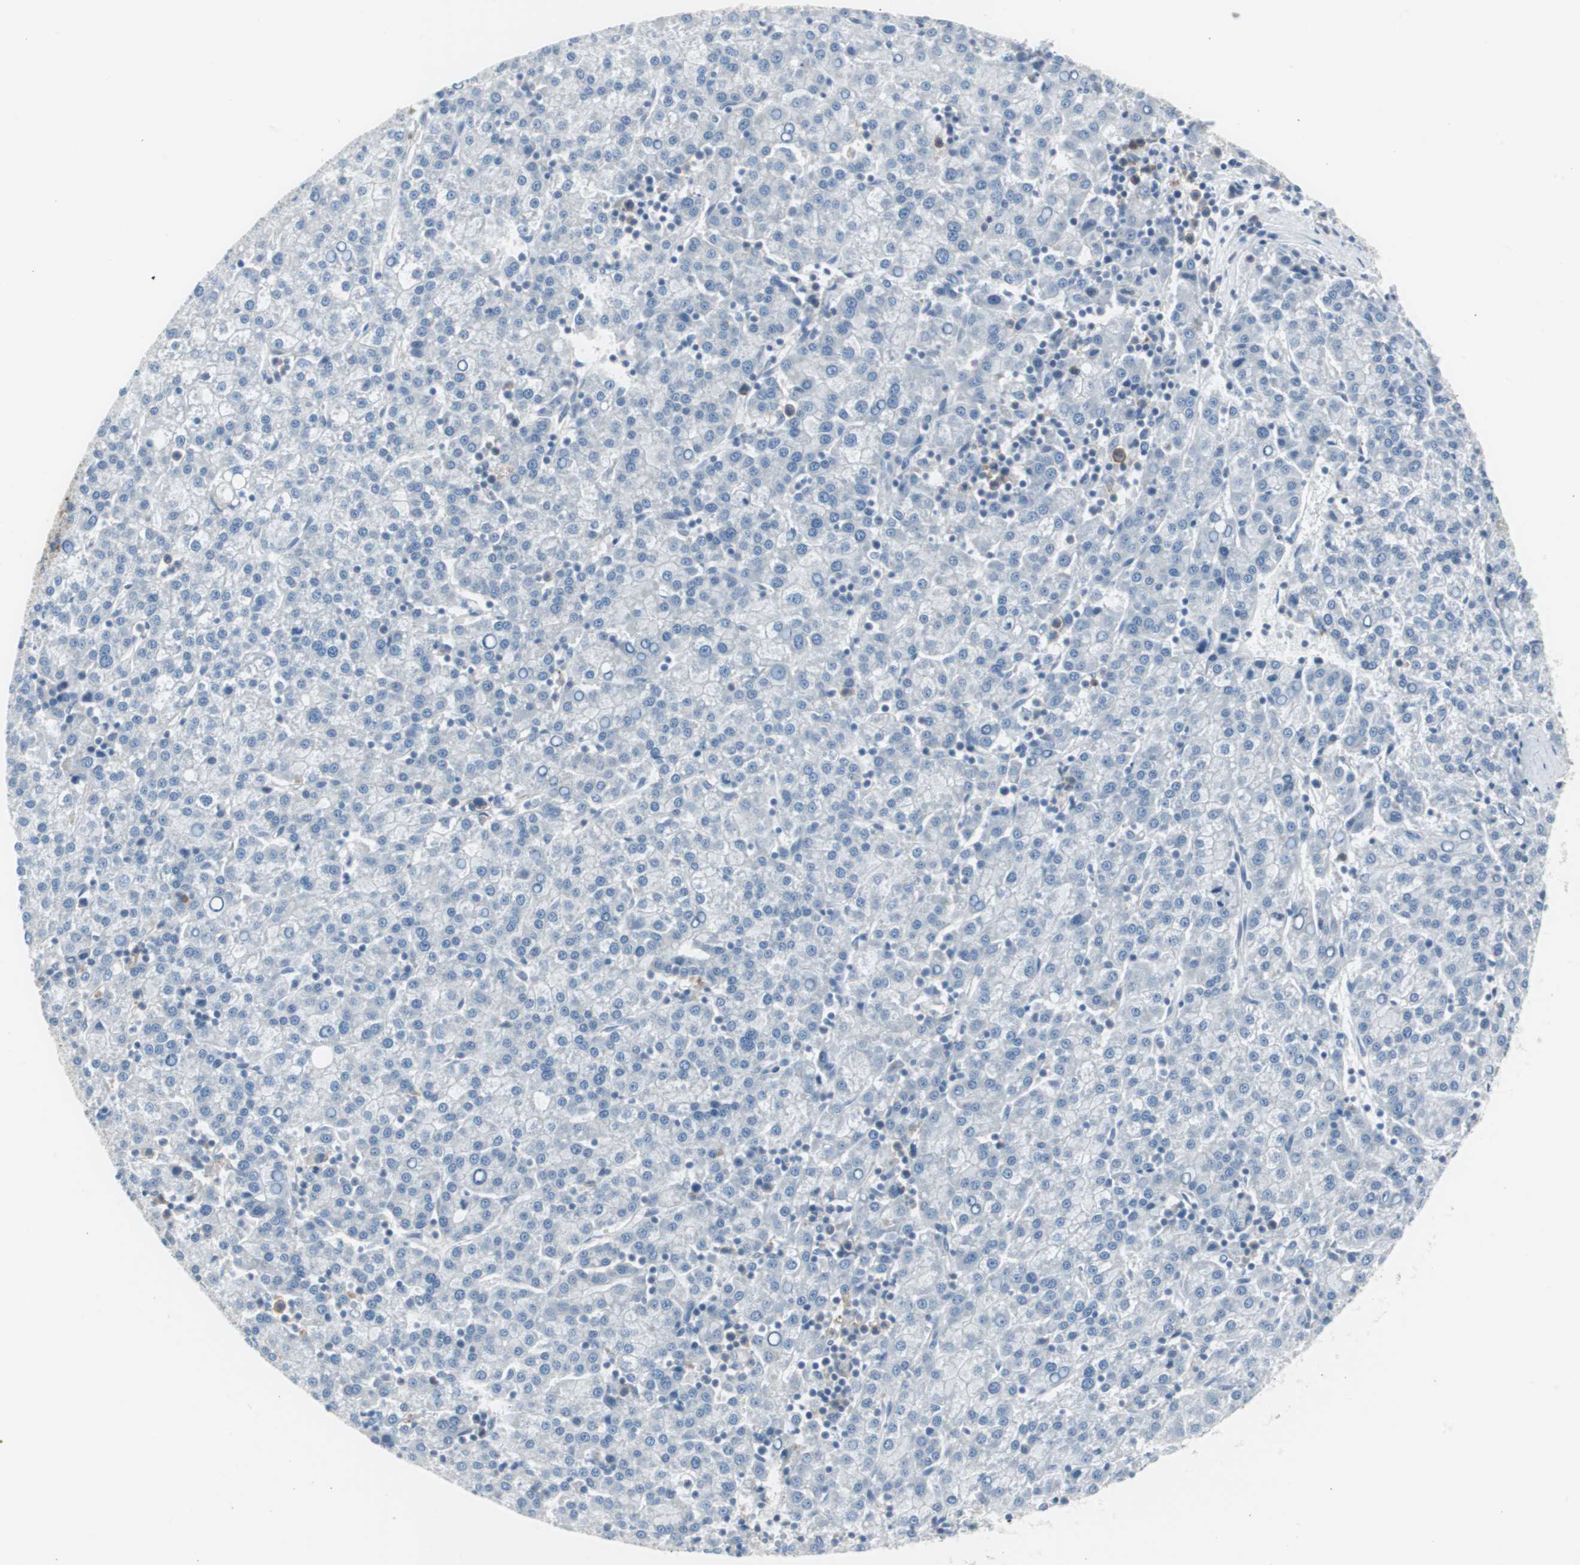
{"staining": {"intensity": "negative", "quantity": "none", "location": "none"}, "tissue": "liver cancer", "cell_type": "Tumor cells", "image_type": "cancer", "snomed": [{"axis": "morphology", "description": "Carcinoma, Hepatocellular, NOS"}, {"axis": "topography", "description": "Liver"}], "caption": "Micrograph shows no significant protein positivity in tumor cells of liver cancer (hepatocellular carcinoma). Brightfield microscopy of immunohistochemistry stained with DAB (3,3'-diaminobenzidine) (brown) and hematoxylin (blue), captured at high magnification.", "gene": "RPS12", "patient": {"sex": "female", "age": 58}}